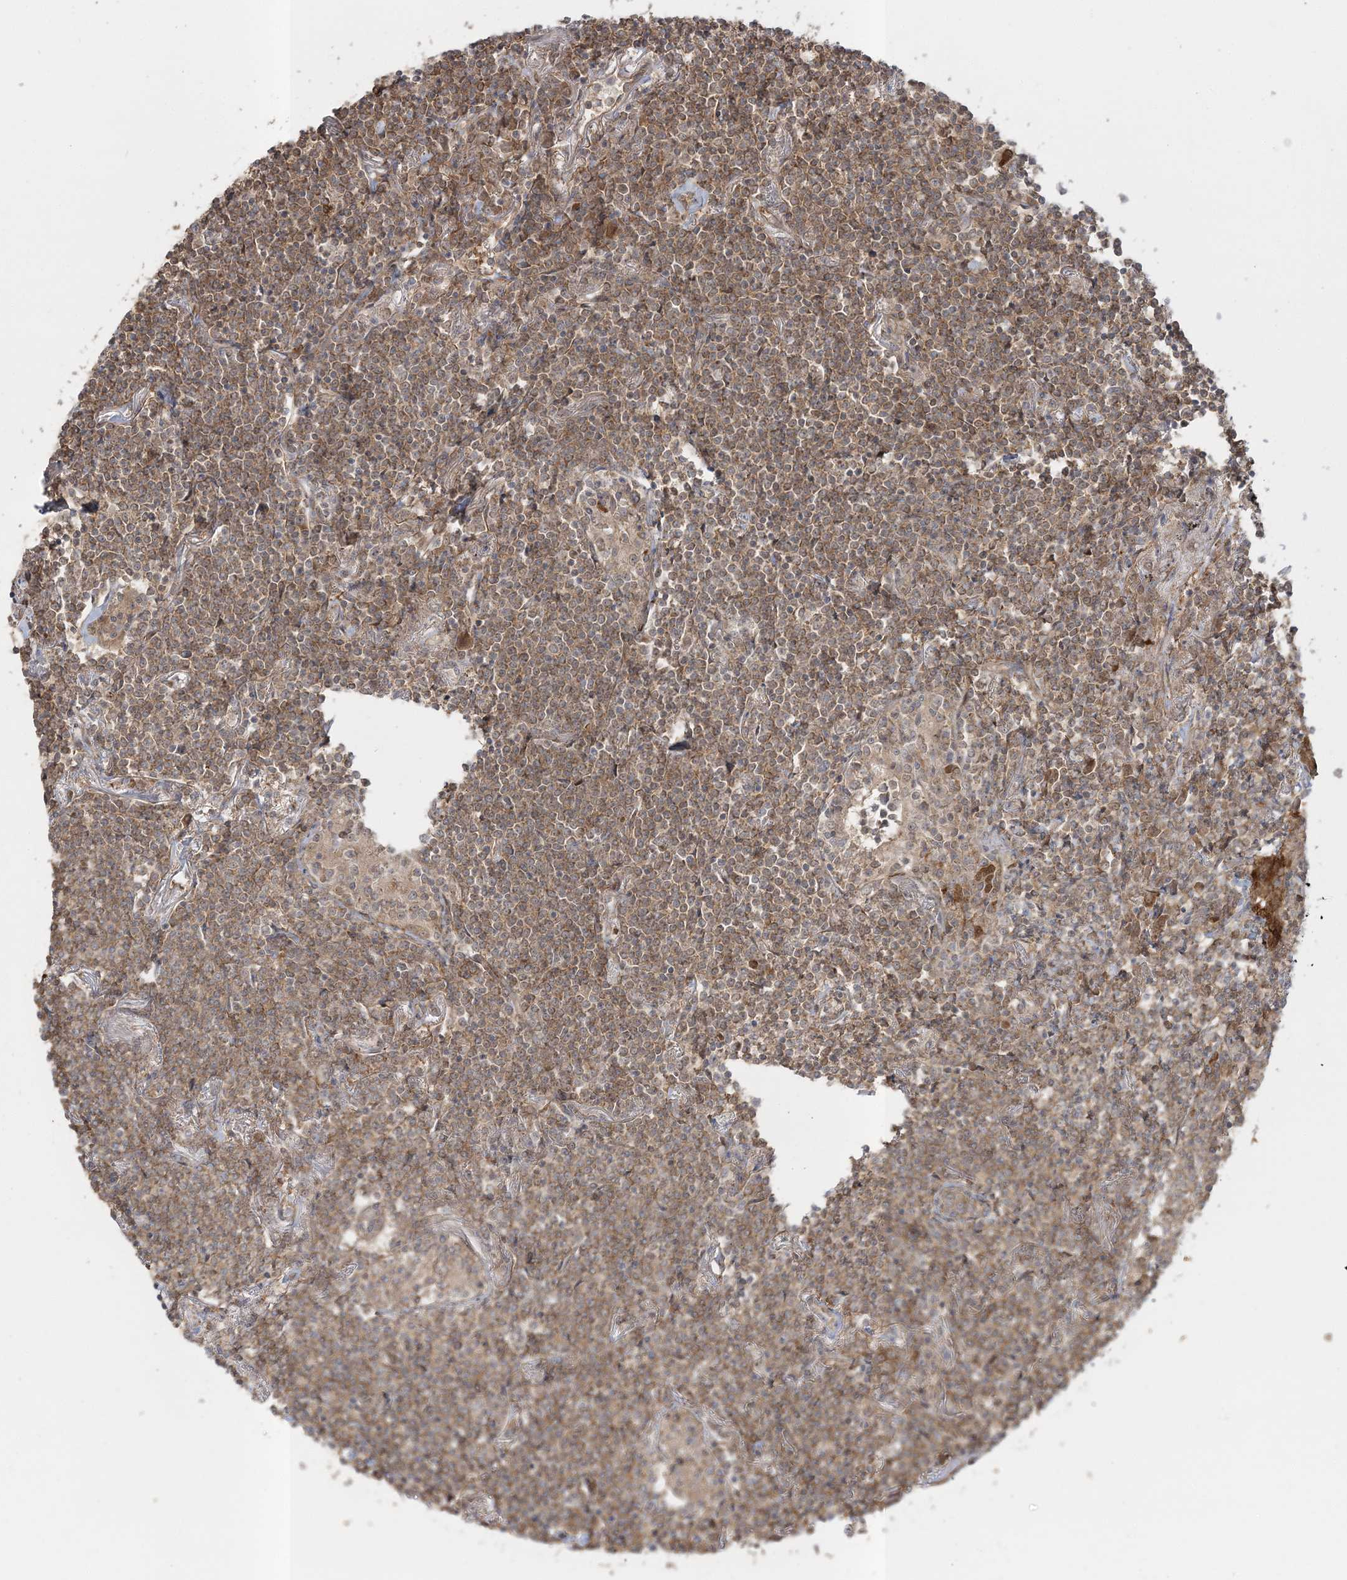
{"staining": {"intensity": "moderate", "quantity": ">75%", "location": "cytoplasmic/membranous"}, "tissue": "lymphoma", "cell_type": "Tumor cells", "image_type": "cancer", "snomed": [{"axis": "morphology", "description": "Malignant lymphoma, non-Hodgkin's type, Low grade"}, {"axis": "topography", "description": "Lung"}], "caption": "Protein expression analysis of malignant lymphoma, non-Hodgkin's type (low-grade) reveals moderate cytoplasmic/membranous positivity in about >75% of tumor cells.", "gene": "MOCS2", "patient": {"sex": "female", "age": 71}}